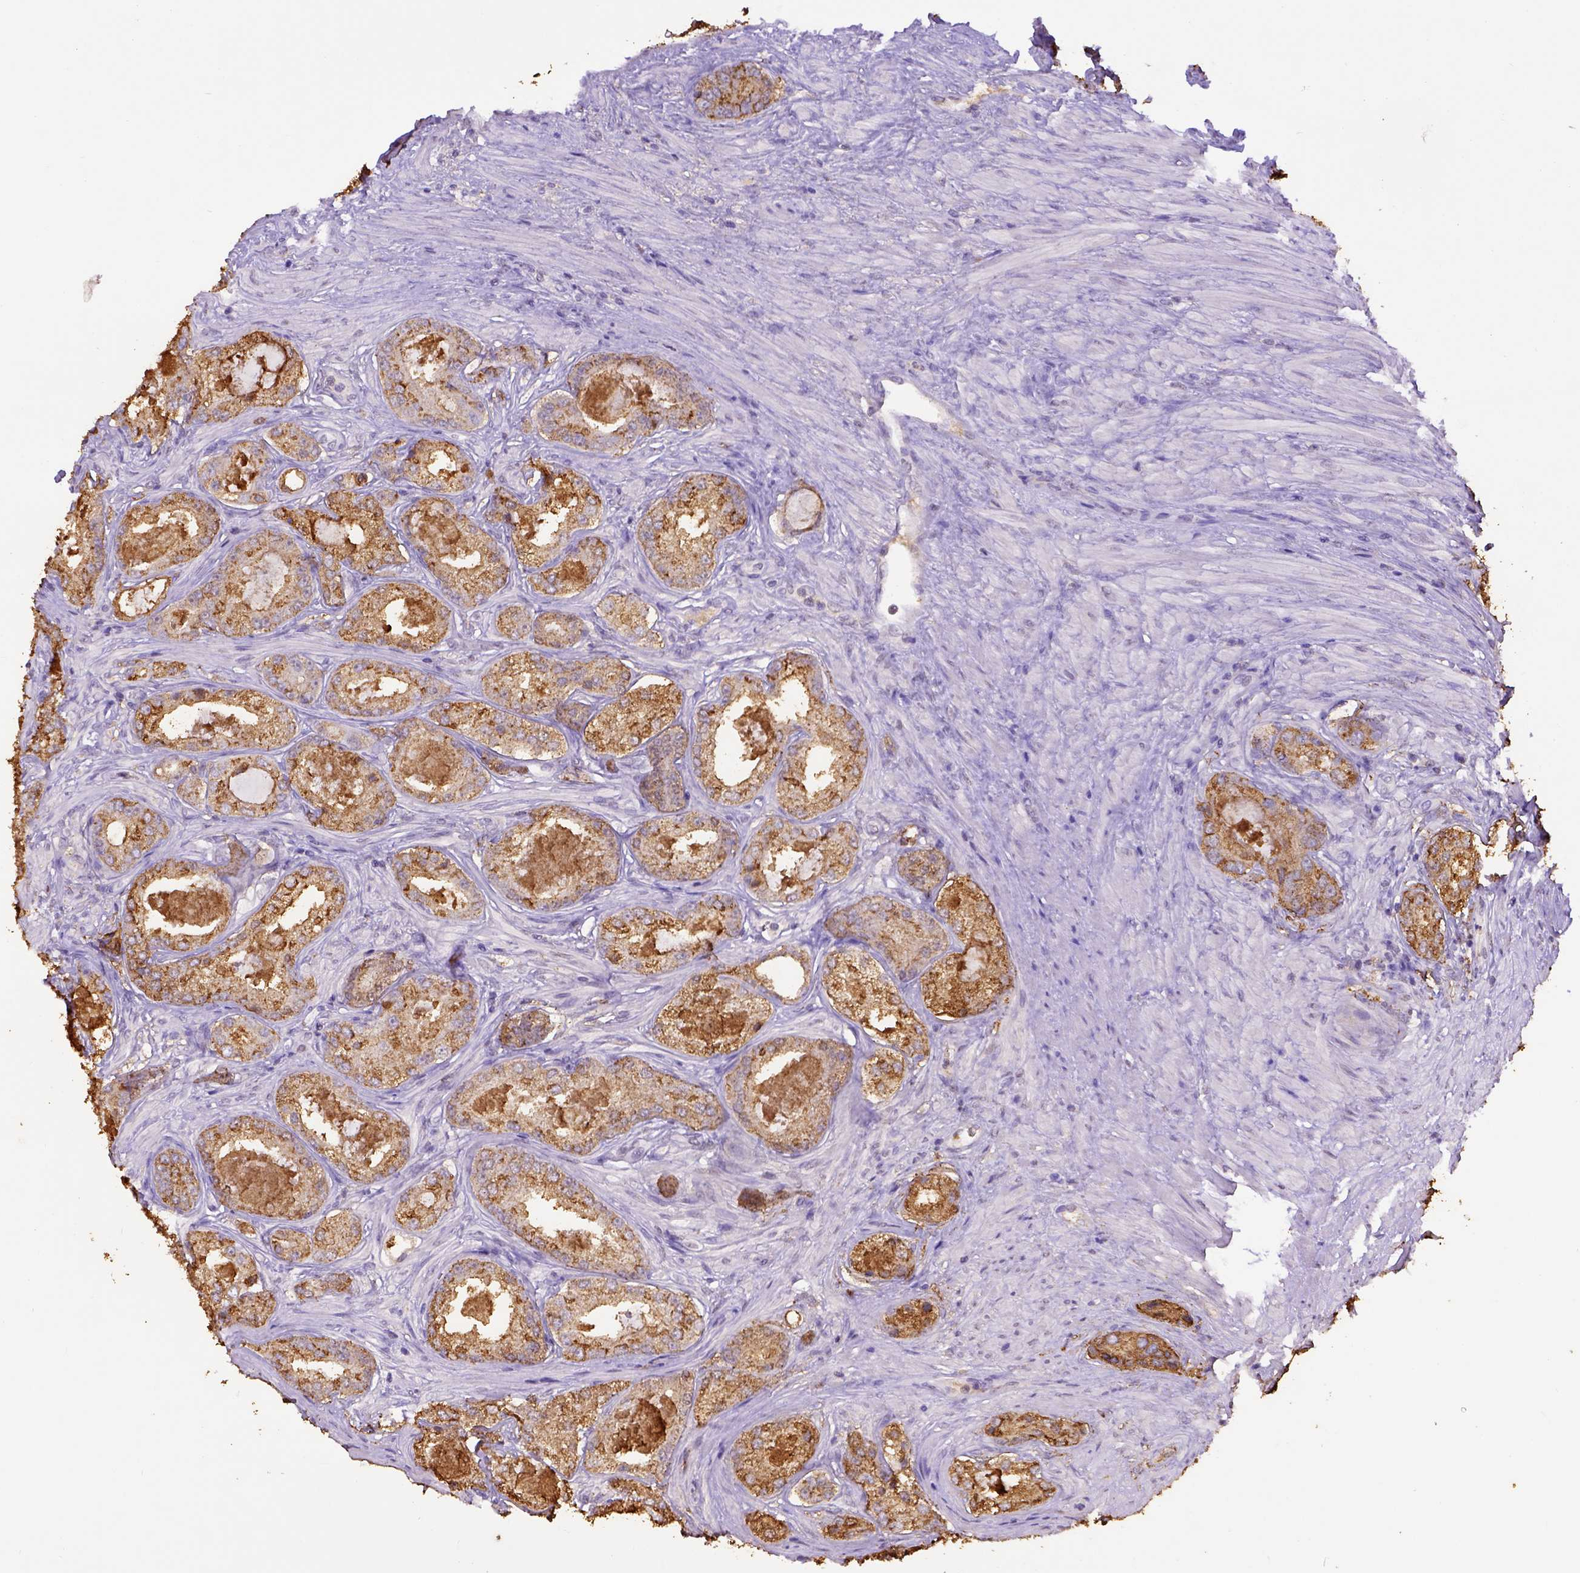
{"staining": {"intensity": "moderate", "quantity": ">75%", "location": "cytoplasmic/membranous"}, "tissue": "prostate cancer", "cell_type": "Tumor cells", "image_type": "cancer", "snomed": [{"axis": "morphology", "description": "Adenocarcinoma, Low grade"}, {"axis": "topography", "description": "Prostate"}], "caption": "Protein expression analysis of prostate adenocarcinoma (low-grade) reveals moderate cytoplasmic/membranous staining in about >75% of tumor cells.", "gene": "B3GAT1", "patient": {"sex": "male", "age": 68}}